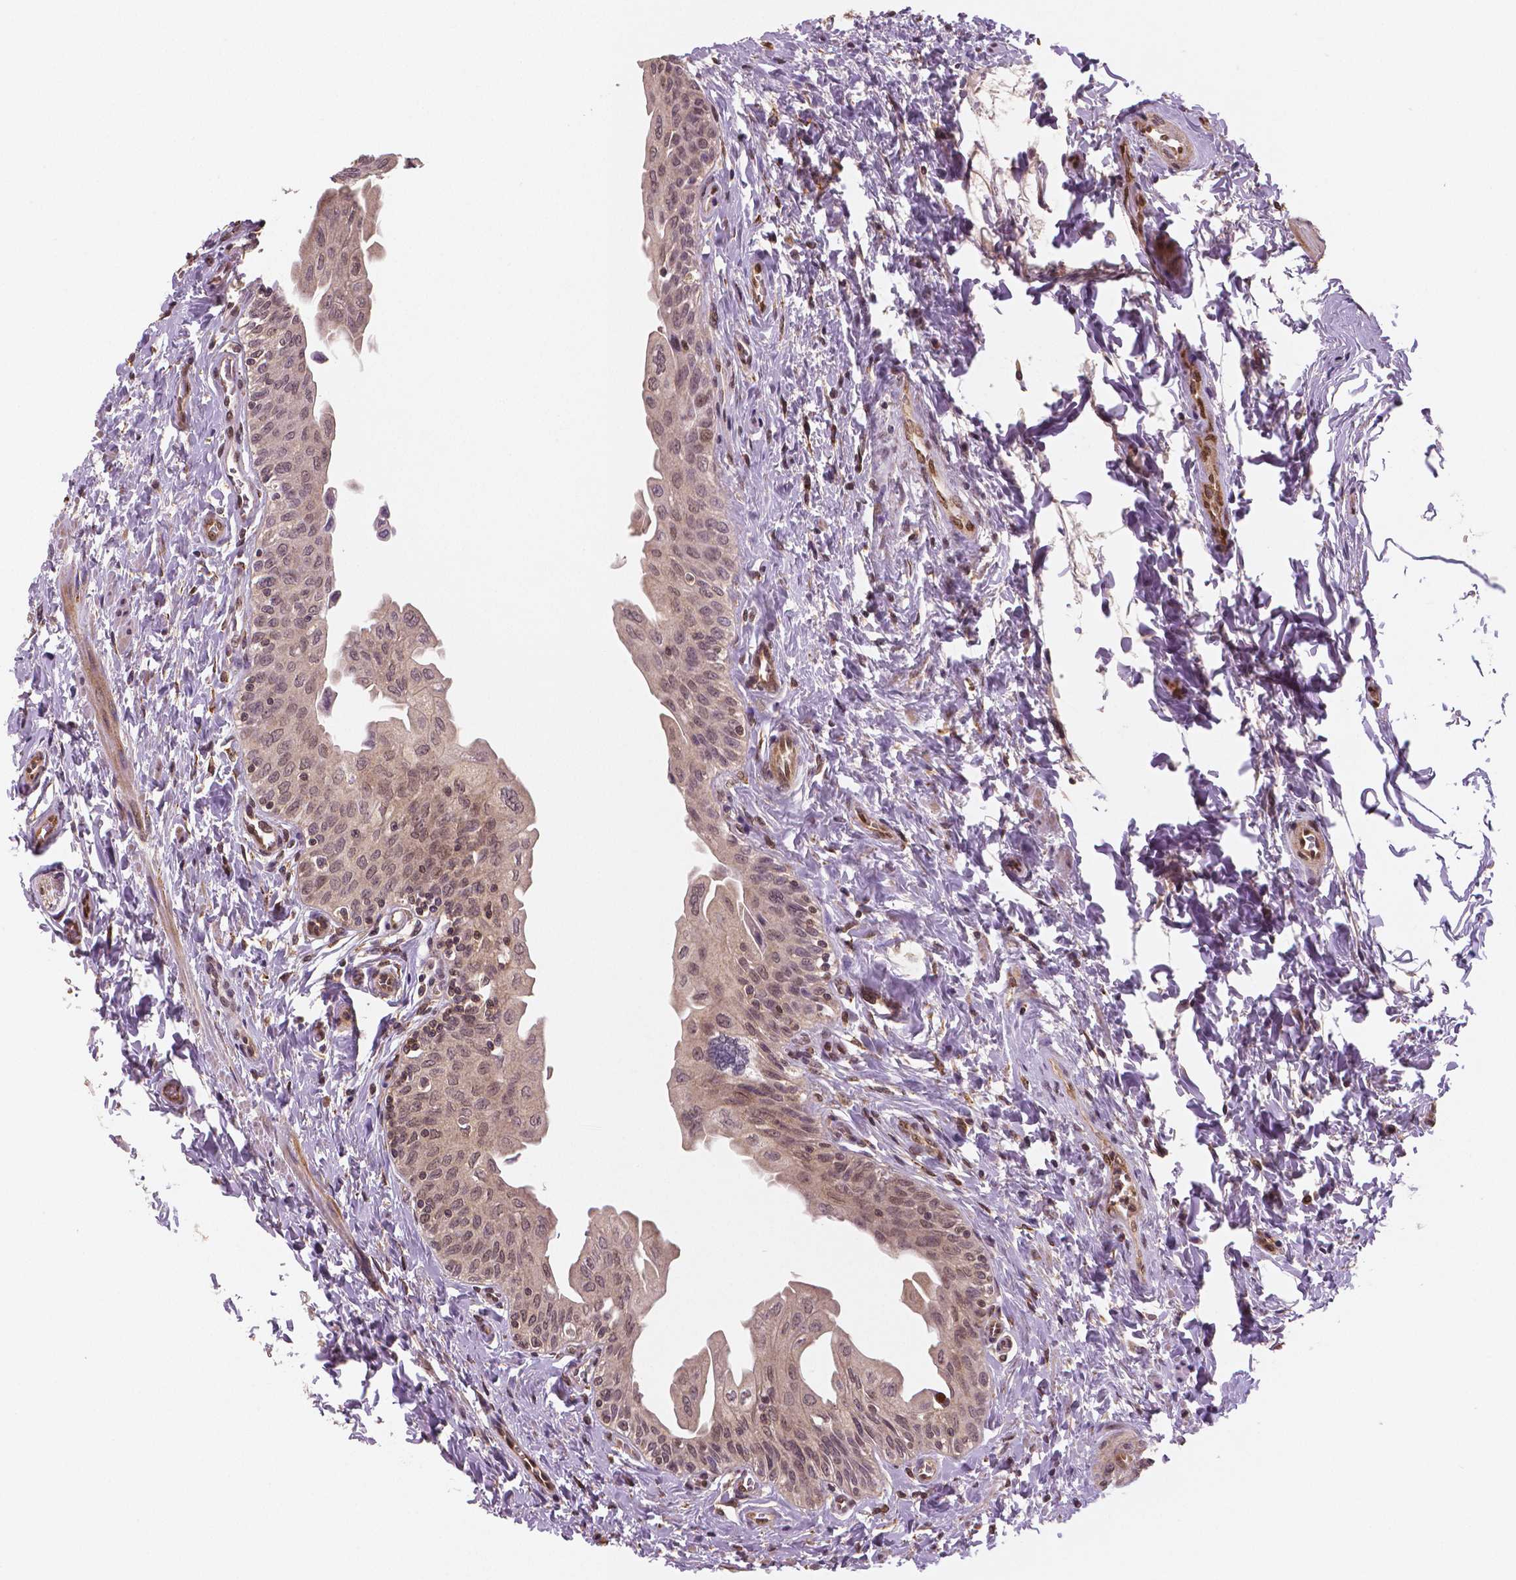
{"staining": {"intensity": "moderate", "quantity": ">75%", "location": "cytoplasmic/membranous,nuclear"}, "tissue": "urinary bladder", "cell_type": "Urothelial cells", "image_type": "normal", "snomed": [{"axis": "morphology", "description": "Normal tissue, NOS"}, {"axis": "topography", "description": "Urinary bladder"}], "caption": "Approximately >75% of urothelial cells in unremarkable human urinary bladder exhibit moderate cytoplasmic/membranous,nuclear protein positivity as visualized by brown immunohistochemical staining.", "gene": "STAT3", "patient": {"sex": "male", "age": 56}}